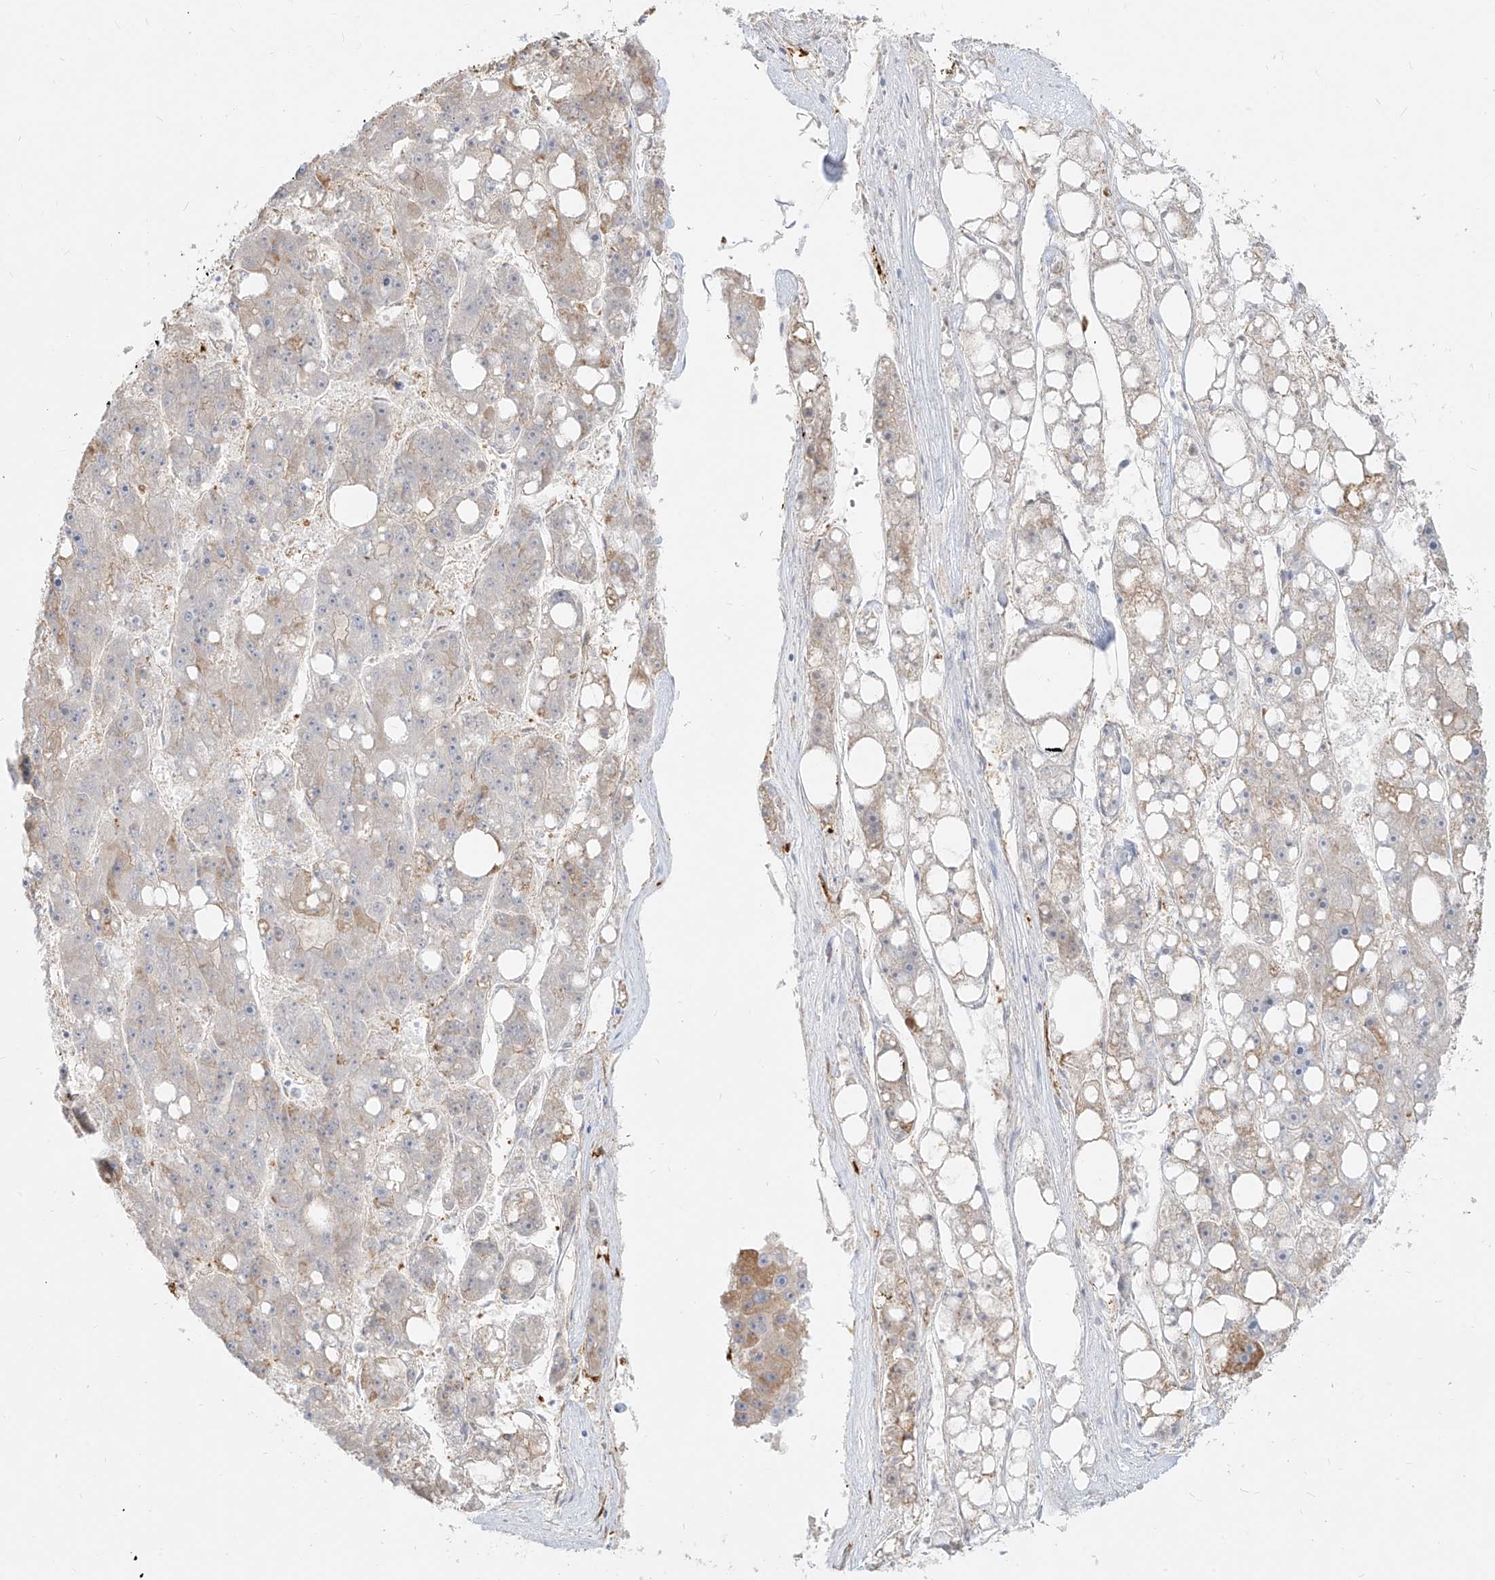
{"staining": {"intensity": "weak", "quantity": "<25%", "location": "cytoplasmic/membranous"}, "tissue": "liver cancer", "cell_type": "Tumor cells", "image_type": "cancer", "snomed": [{"axis": "morphology", "description": "Carcinoma, Hepatocellular, NOS"}, {"axis": "topography", "description": "Liver"}], "caption": "IHC image of neoplastic tissue: human liver cancer stained with DAB demonstrates no significant protein expression in tumor cells.", "gene": "NHSL1", "patient": {"sex": "female", "age": 61}}